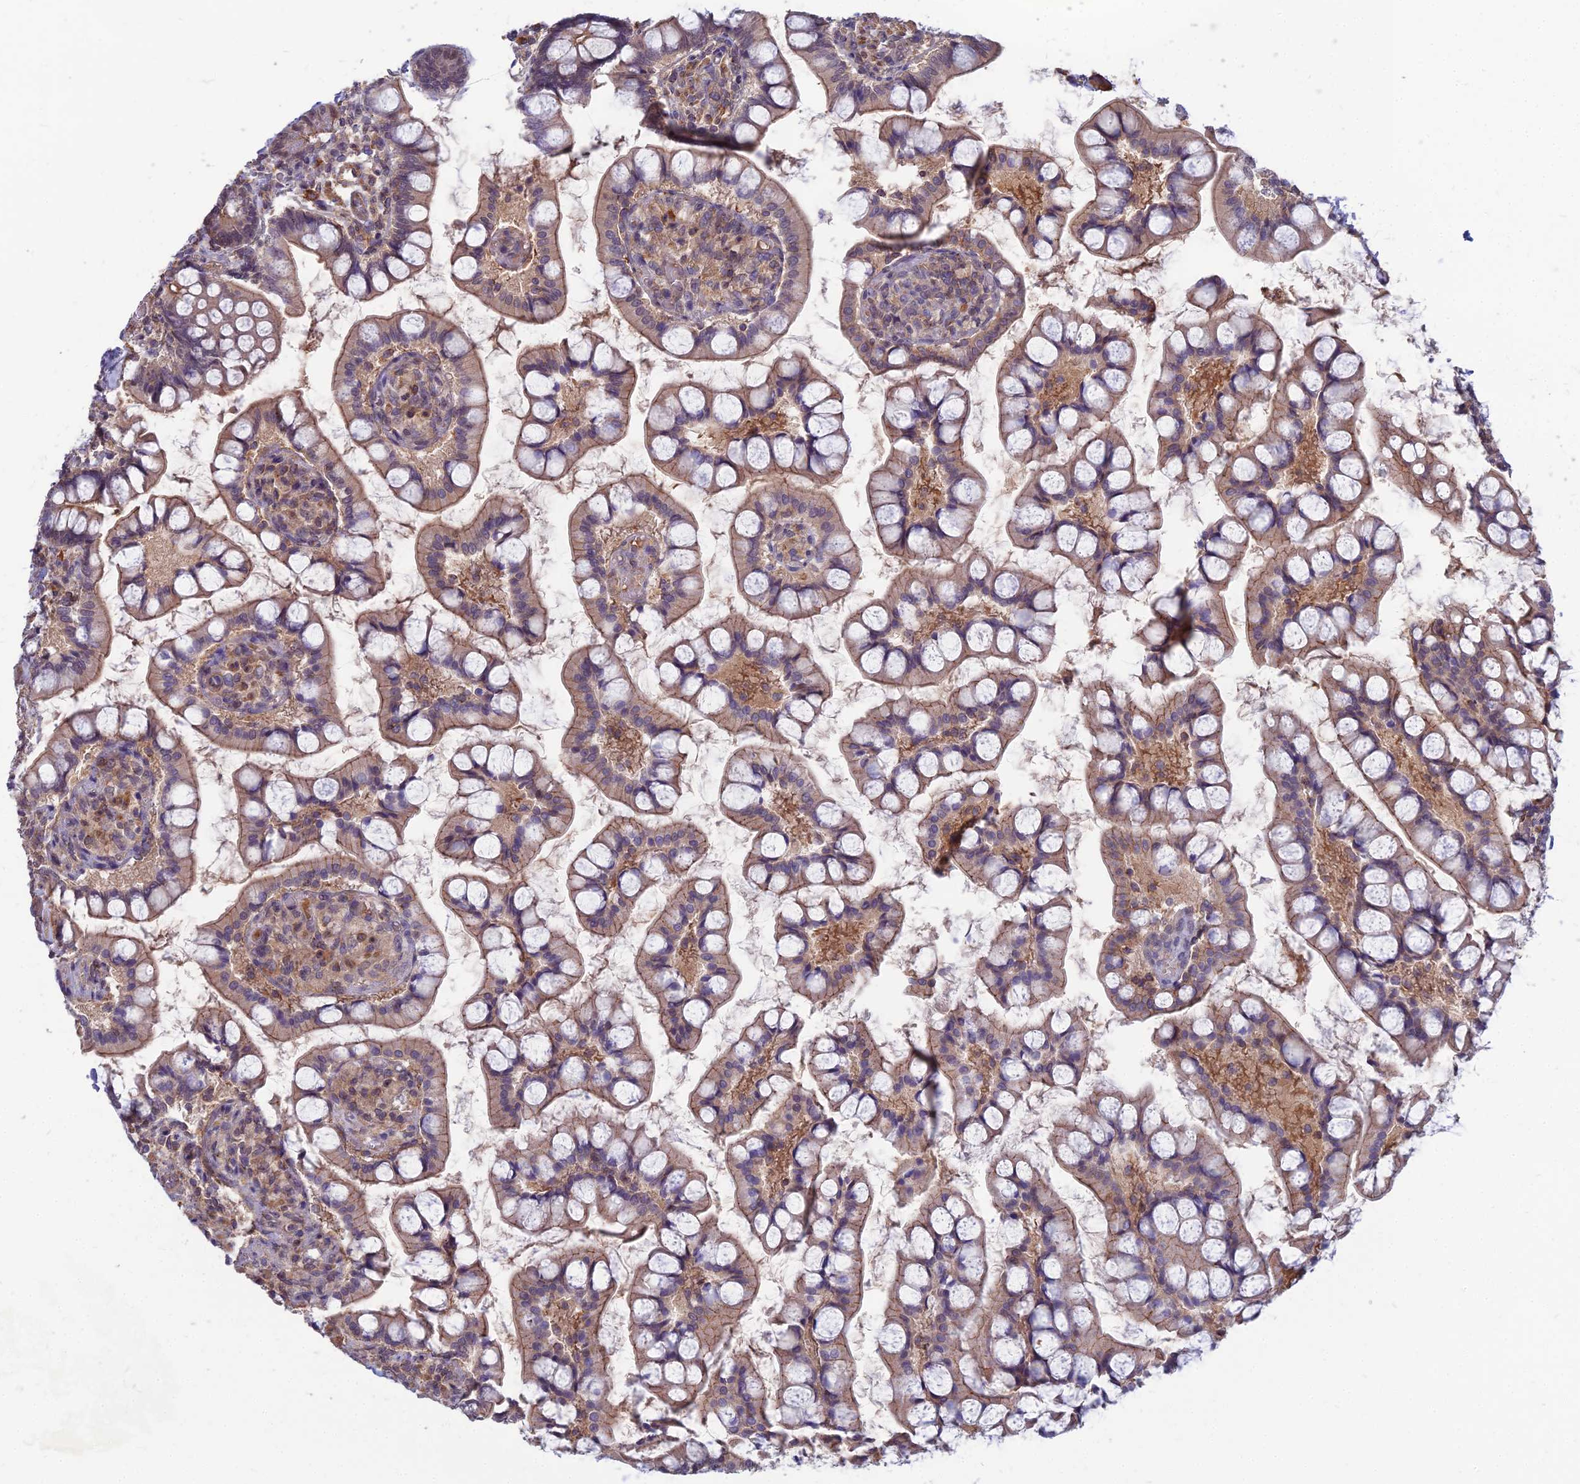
{"staining": {"intensity": "weak", "quantity": ">75%", "location": "cytoplasmic/membranous"}, "tissue": "small intestine", "cell_type": "Glandular cells", "image_type": "normal", "snomed": [{"axis": "morphology", "description": "Normal tissue, NOS"}, {"axis": "topography", "description": "Small intestine"}], "caption": "Small intestine stained with DAB immunohistochemistry (IHC) displays low levels of weak cytoplasmic/membranous staining in approximately >75% of glandular cells. Nuclei are stained in blue.", "gene": "OPA3", "patient": {"sex": "male", "age": 52}}